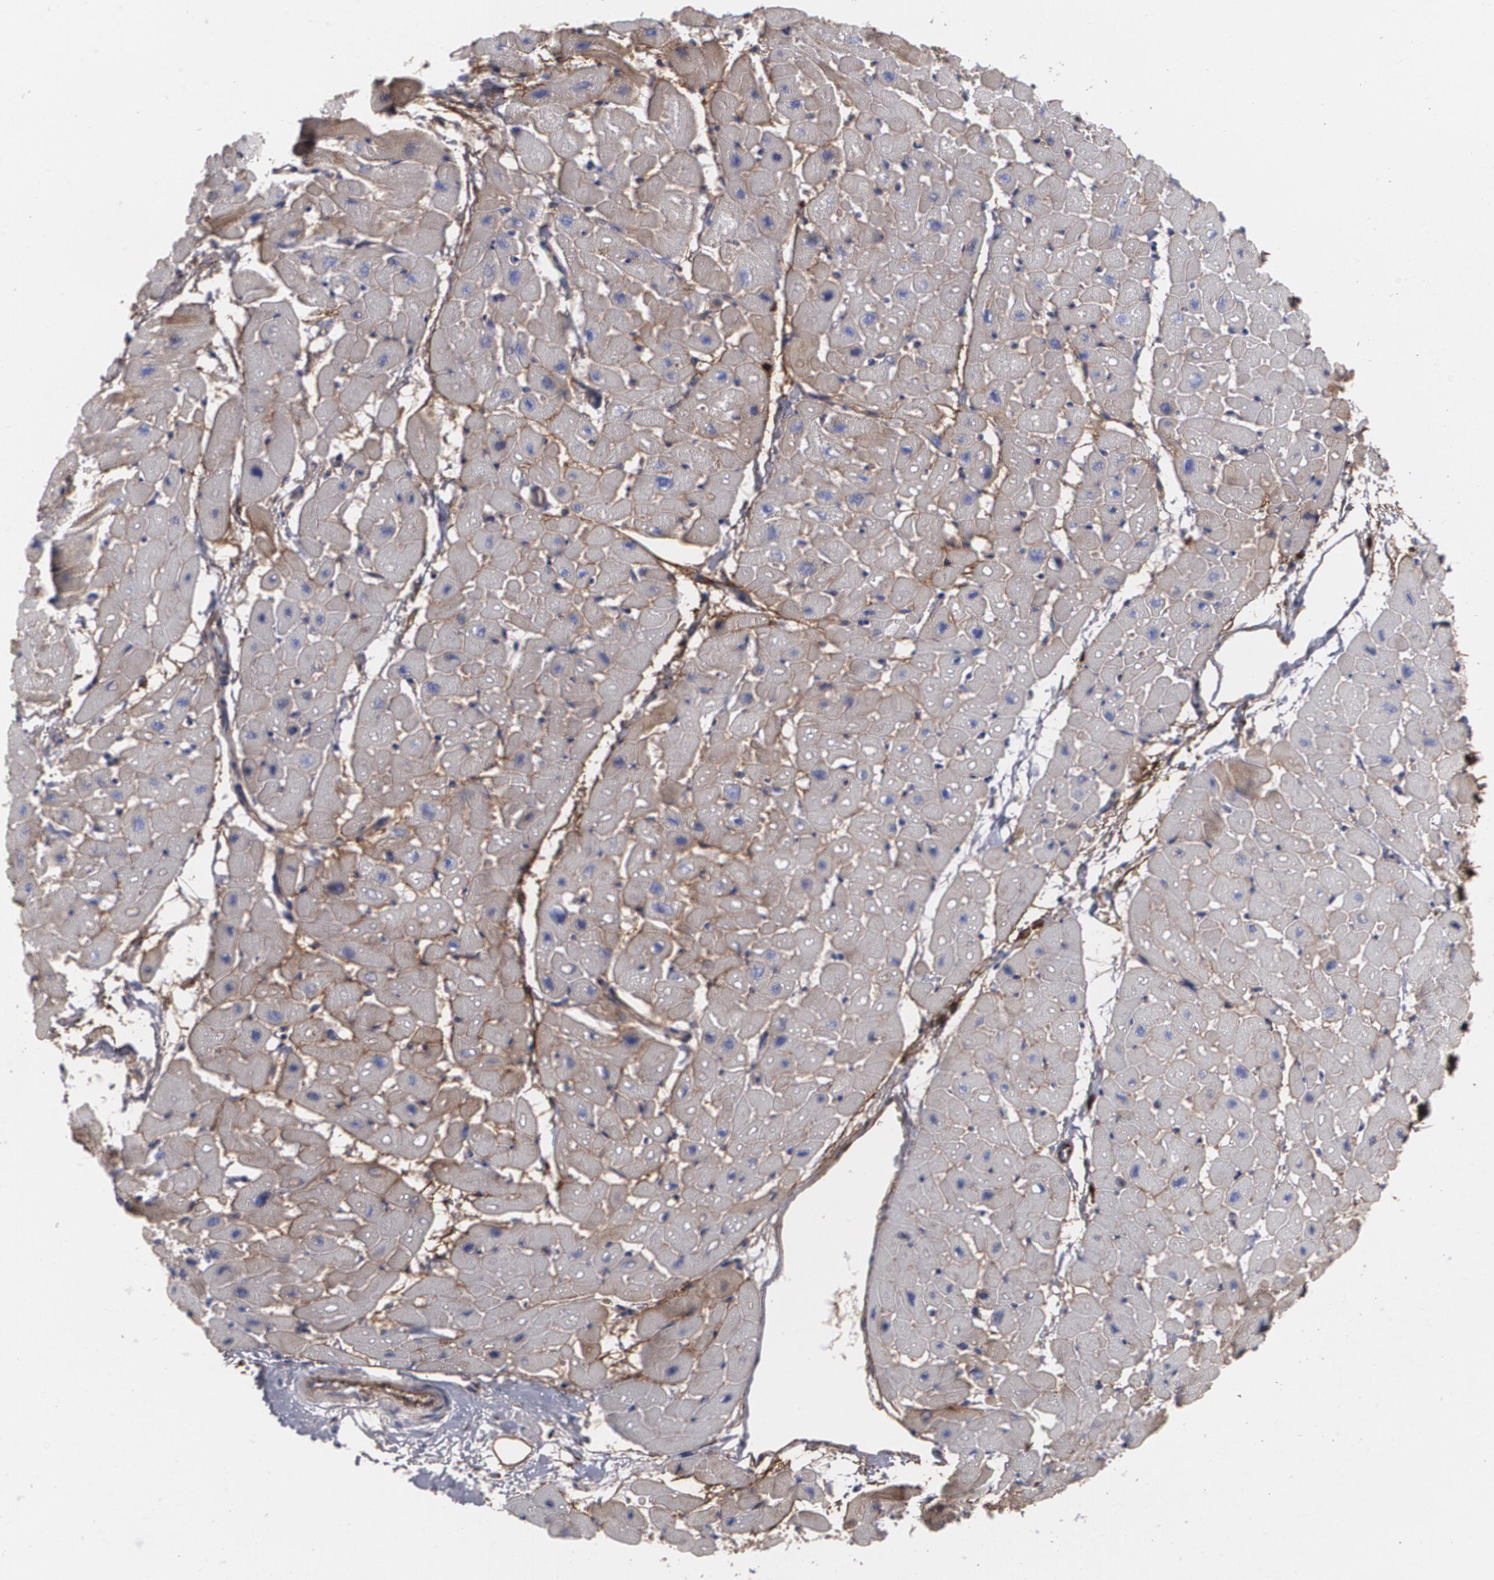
{"staining": {"intensity": "moderate", "quantity": ">75%", "location": "cytoplasmic/membranous"}, "tissue": "heart muscle", "cell_type": "Cardiomyocytes", "image_type": "normal", "snomed": [{"axis": "morphology", "description": "Normal tissue, NOS"}, {"axis": "topography", "description": "Heart"}], "caption": "High-magnification brightfield microscopy of normal heart muscle stained with DAB (brown) and counterstained with hematoxylin (blue). cardiomyocytes exhibit moderate cytoplasmic/membranous staining is appreciated in approximately>75% of cells. The staining was performed using DAB, with brown indicating positive protein expression. Nuclei are stained blue with hematoxylin.", "gene": "FBLN1", "patient": {"sex": "male", "age": 45}}